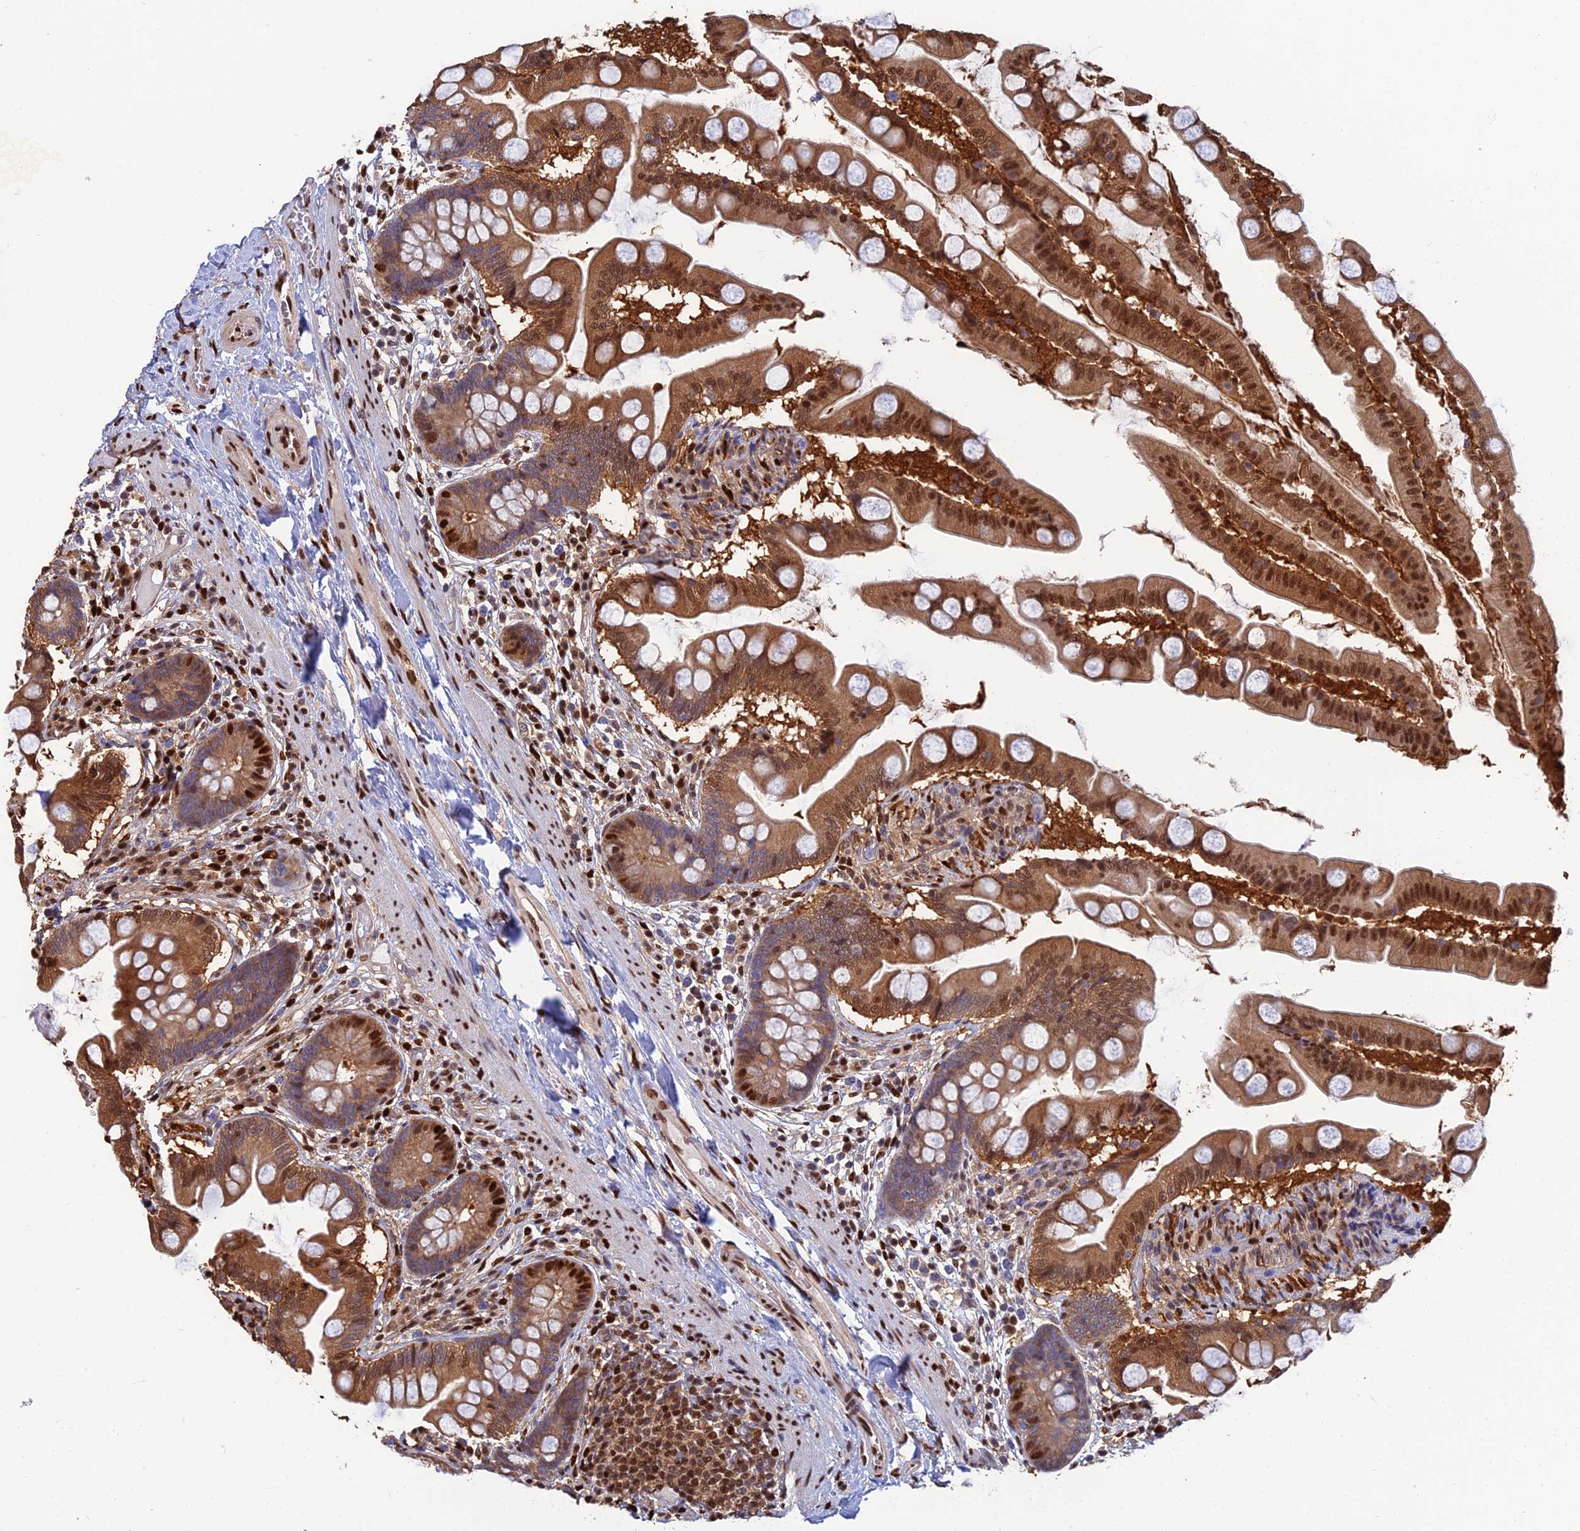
{"staining": {"intensity": "strong", "quantity": ">75%", "location": "cytoplasmic/membranous,nuclear"}, "tissue": "small intestine", "cell_type": "Glandular cells", "image_type": "normal", "snomed": [{"axis": "morphology", "description": "Normal tissue, NOS"}, {"axis": "topography", "description": "Small intestine"}], "caption": "There is high levels of strong cytoplasmic/membranous,nuclear positivity in glandular cells of unremarkable small intestine, as demonstrated by immunohistochemical staining (brown color).", "gene": "DNPEP", "patient": {"sex": "female", "age": 56}}